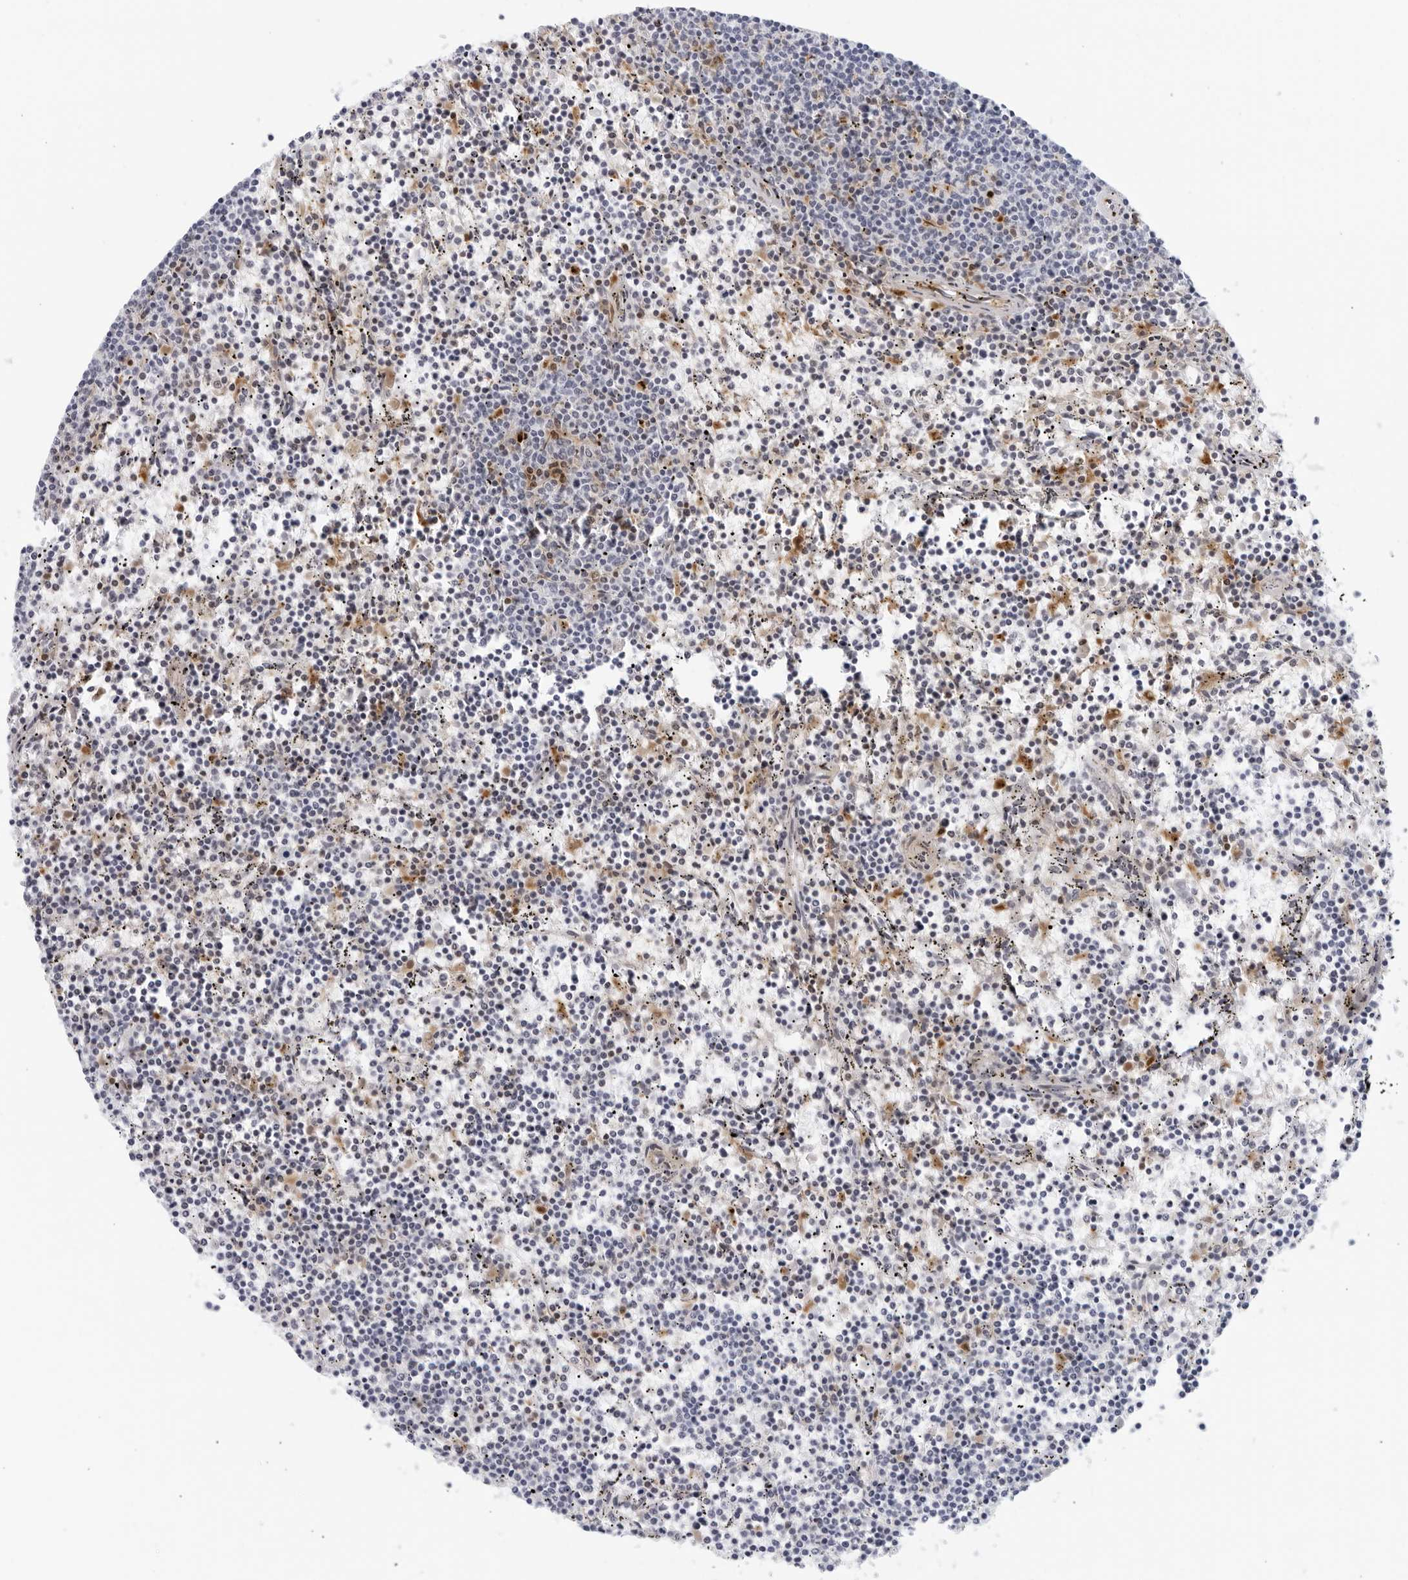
{"staining": {"intensity": "negative", "quantity": "none", "location": "none"}, "tissue": "lymphoma", "cell_type": "Tumor cells", "image_type": "cancer", "snomed": [{"axis": "morphology", "description": "Malignant lymphoma, non-Hodgkin's type, Low grade"}, {"axis": "topography", "description": "Spleen"}], "caption": "DAB immunohistochemical staining of human low-grade malignant lymphoma, non-Hodgkin's type exhibits no significant staining in tumor cells.", "gene": "FGG", "patient": {"sex": "female", "age": 50}}